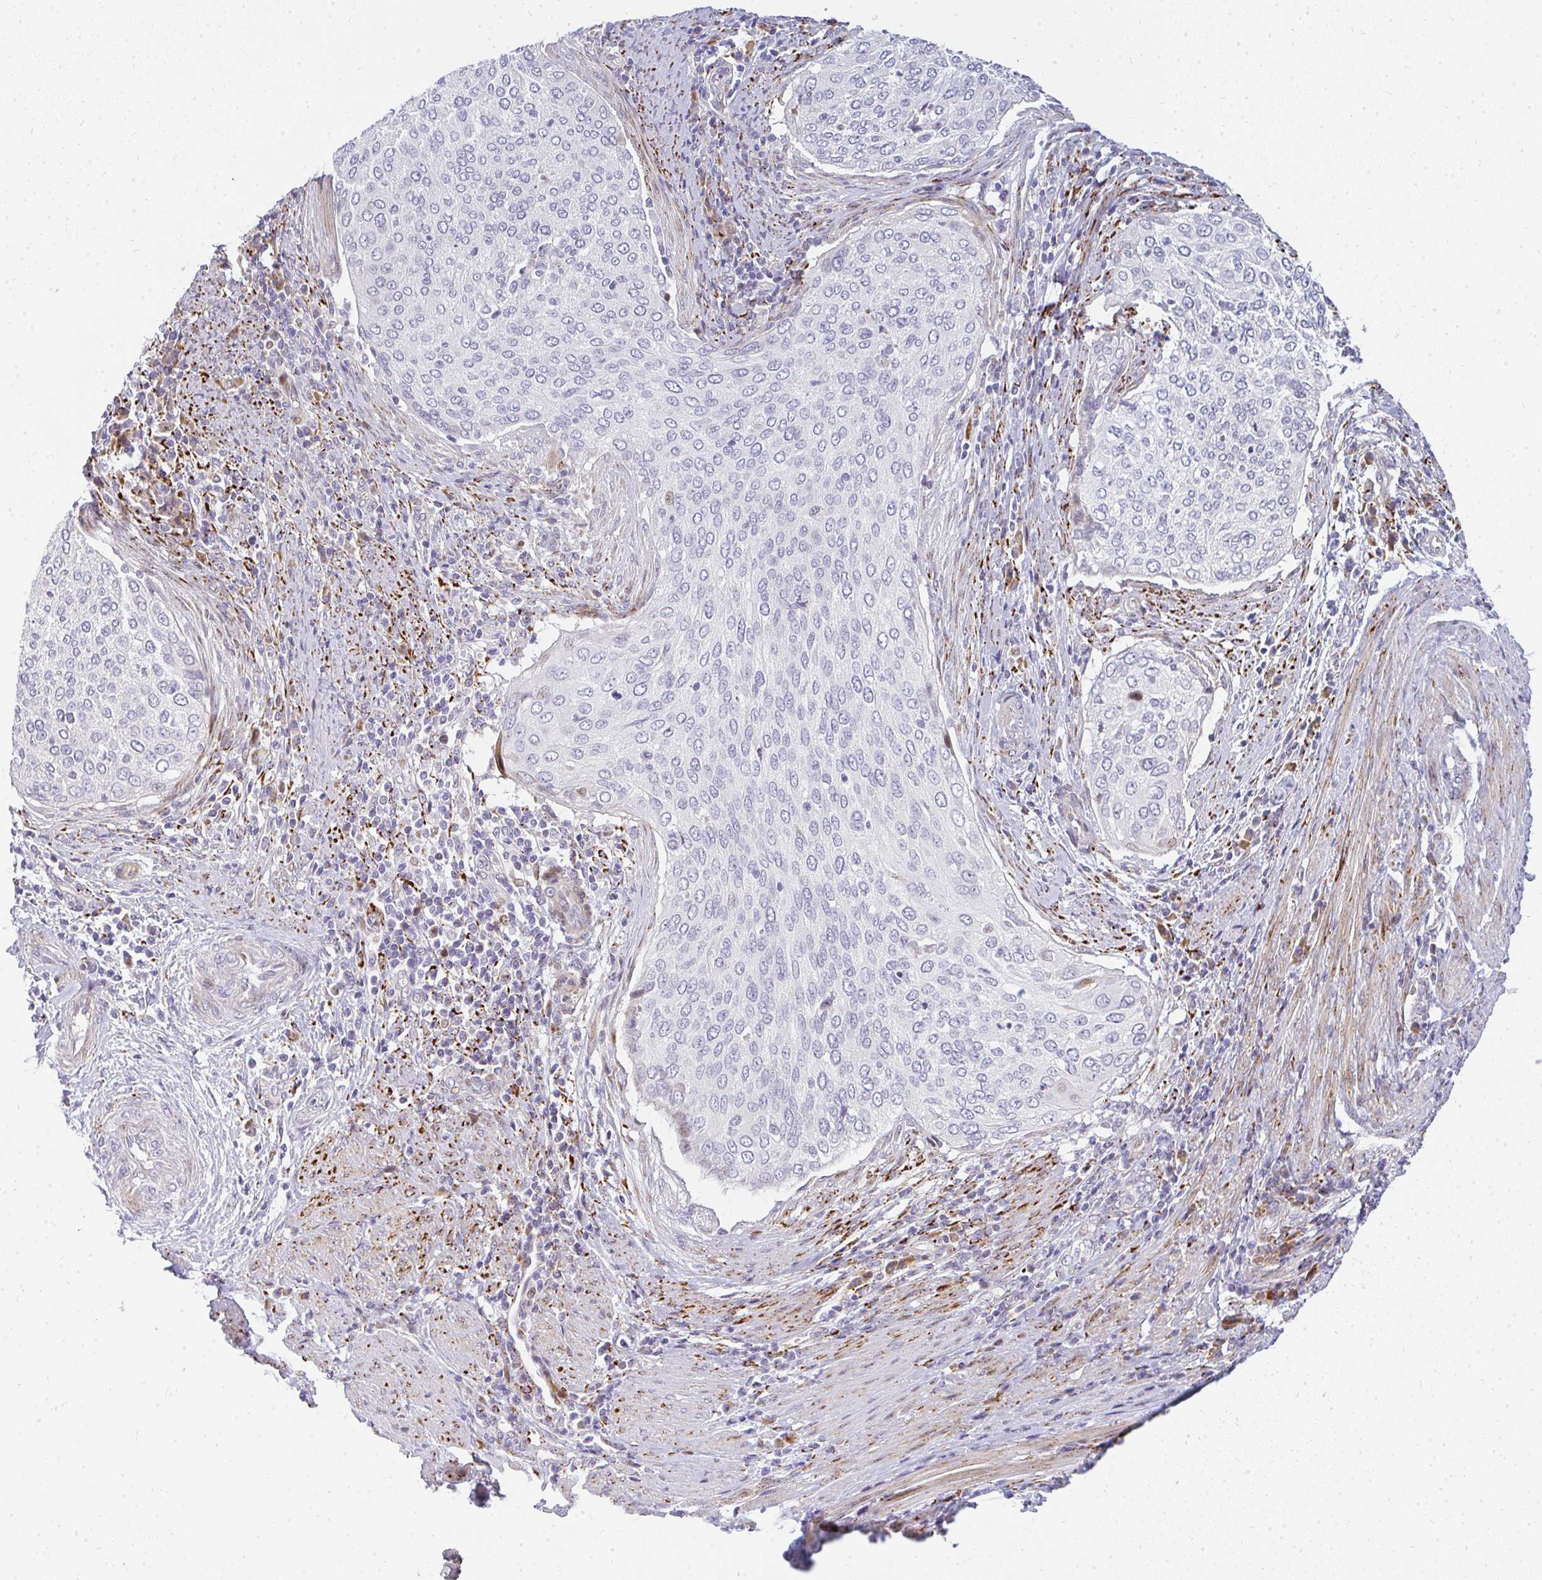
{"staining": {"intensity": "negative", "quantity": "none", "location": "none"}, "tissue": "cervical cancer", "cell_type": "Tumor cells", "image_type": "cancer", "snomed": [{"axis": "morphology", "description": "Squamous cell carcinoma, NOS"}, {"axis": "topography", "description": "Cervix"}], "caption": "Human cervical cancer (squamous cell carcinoma) stained for a protein using immunohistochemistry (IHC) shows no positivity in tumor cells.", "gene": "PLA2G5", "patient": {"sex": "female", "age": 38}}